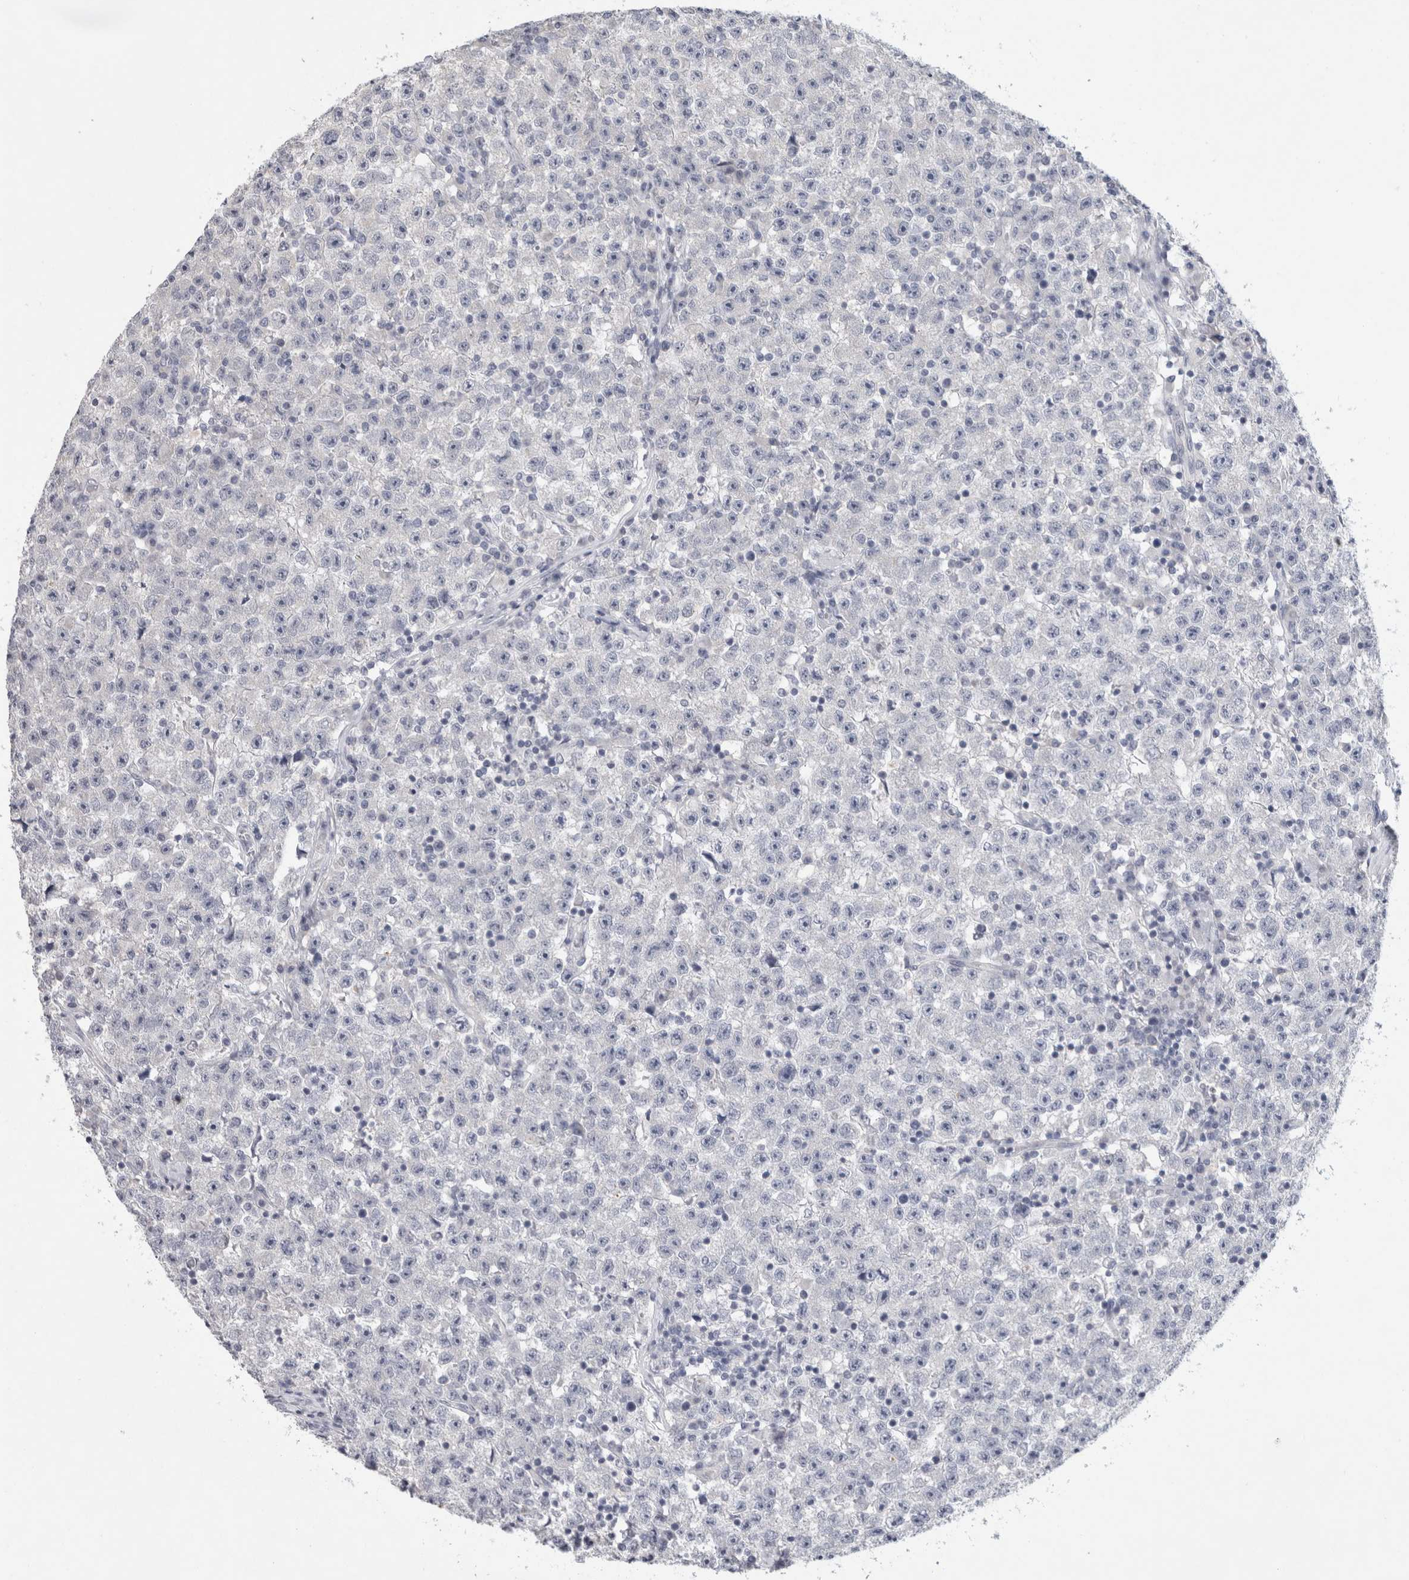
{"staining": {"intensity": "negative", "quantity": "none", "location": "none"}, "tissue": "testis cancer", "cell_type": "Tumor cells", "image_type": "cancer", "snomed": [{"axis": "morphology", "description": "Seminoma, NOS"}, {"axis": "topography", "description": "Testis"}], "caption": "Histopathology image shows no protein staining in tumor cells of seminoma (testis) tissue.", "gene": "TONSL", "patient": {"sex": "male", "age": 22}}